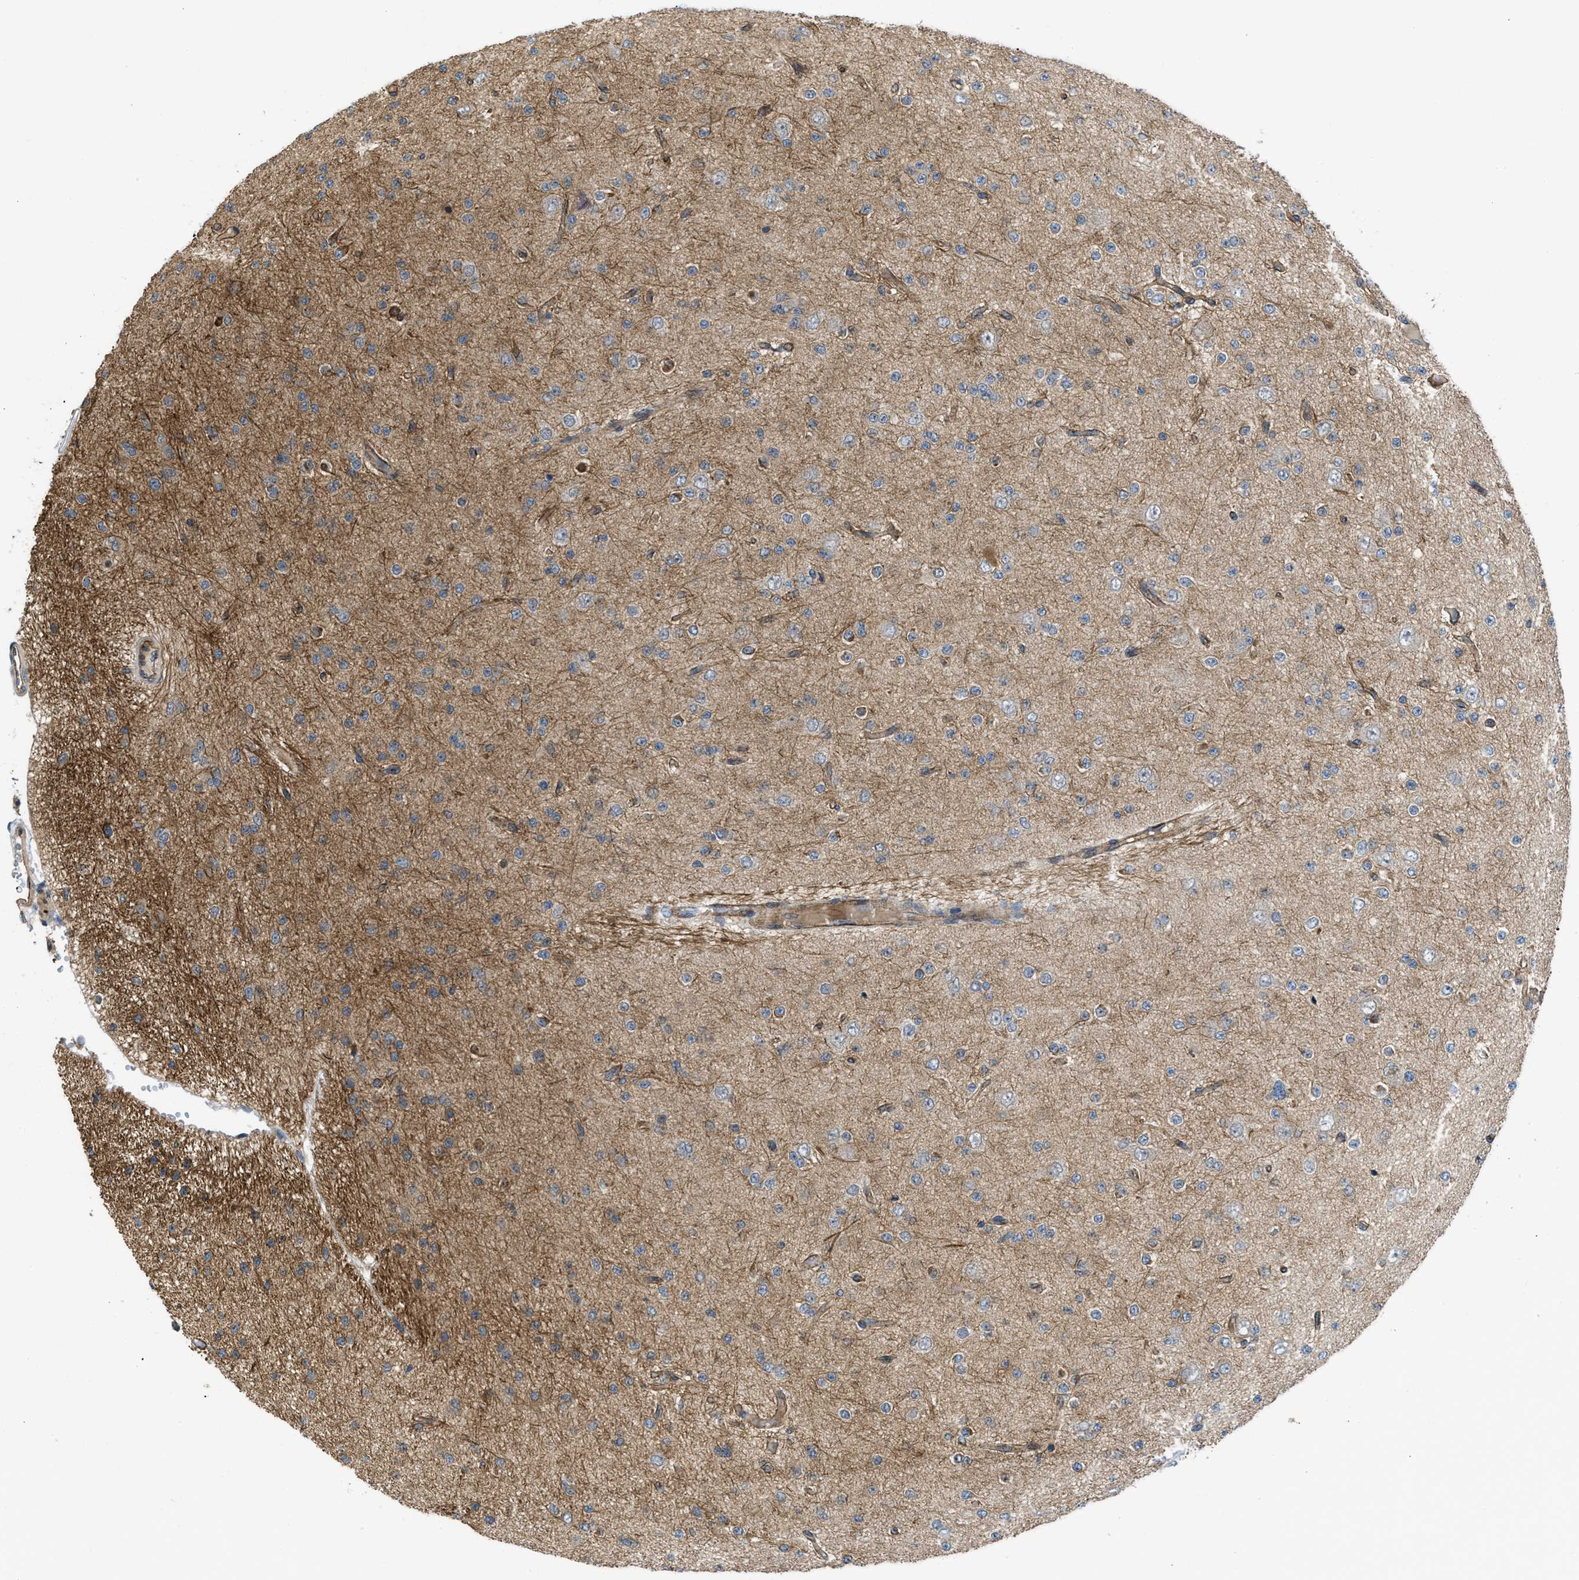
{"staining": {"intensity": "weak", "quantity": "<25%", "location": "cytoplasmic/membranous"}, "tissue": "glioma", "cell_type": "Tumor cells", "image_type": "cancer", "snomed": [{"axis": "morphology", "description": "Glioma, malignant, Low grade"}, {"axis": "topography", "description": "Brain"}], "caption": "Immunohistochemistry (IHC) image of glioma stained for a protein (brown), which shows no expression in tumor cells.", "gene": "GPATCH2L", "patient": {"sex": "male", "age": 38}}